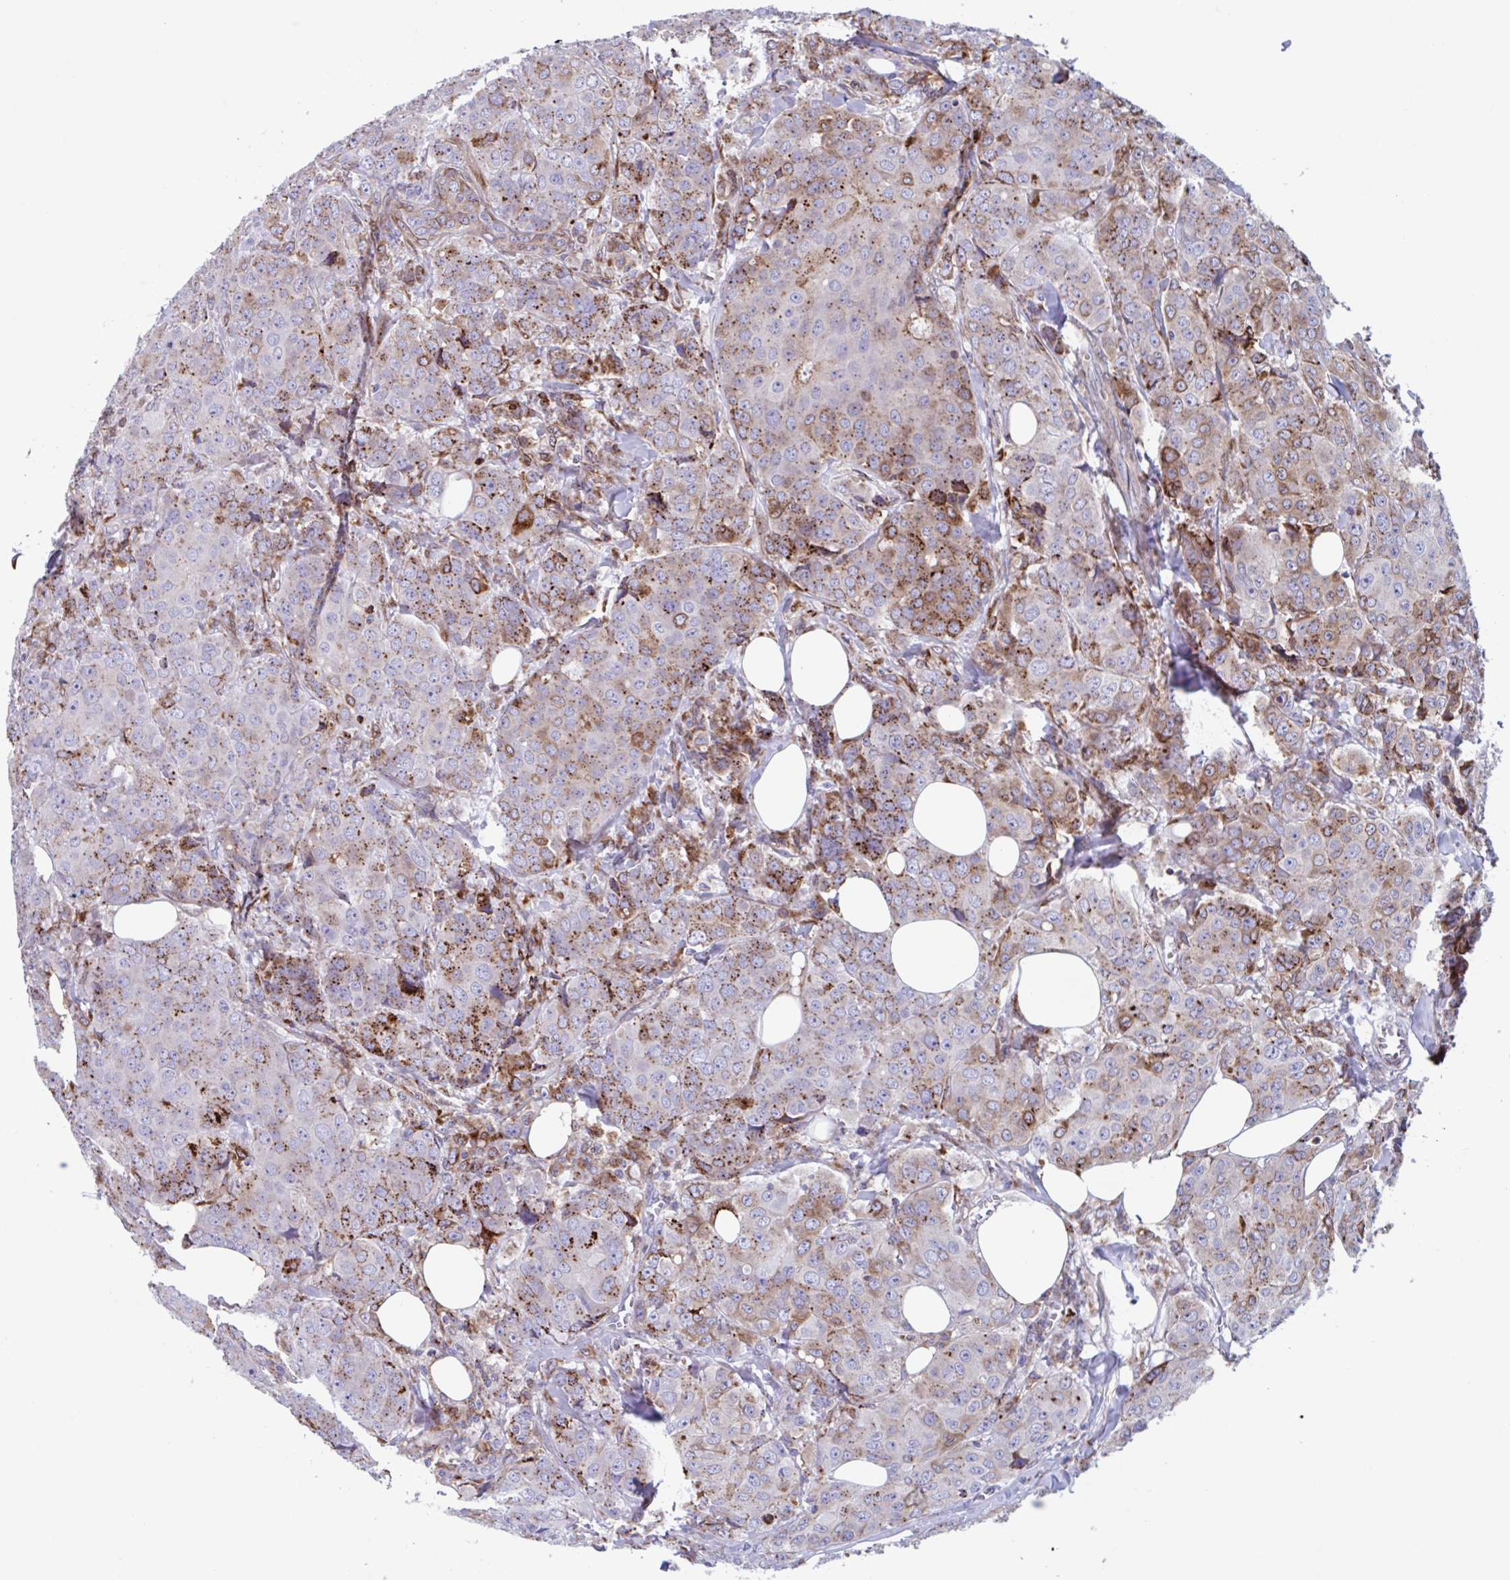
{"staining": {"intensity": "weak", "quantity": "25%-75%", "location": "cytoplasmic/membranous"}, "tissue": "breast cancer", "cell_type": "Tumor cells", "image_type": "cancer", "snomed": [{"axis": "morphology", "description": "Duct carcinoma"}, {"axis": "topography", "description": "Breast"}], "caption": "A photomicrograph of breast cancer stained for a protein exhibits weak cytoplasmic/membranous brown staining in tumor cells. (brown staining indicates protein expression, while blue staining denotes nuclei).", "gene": "RFK", "patient": {"sex": "female", "age": 43}}